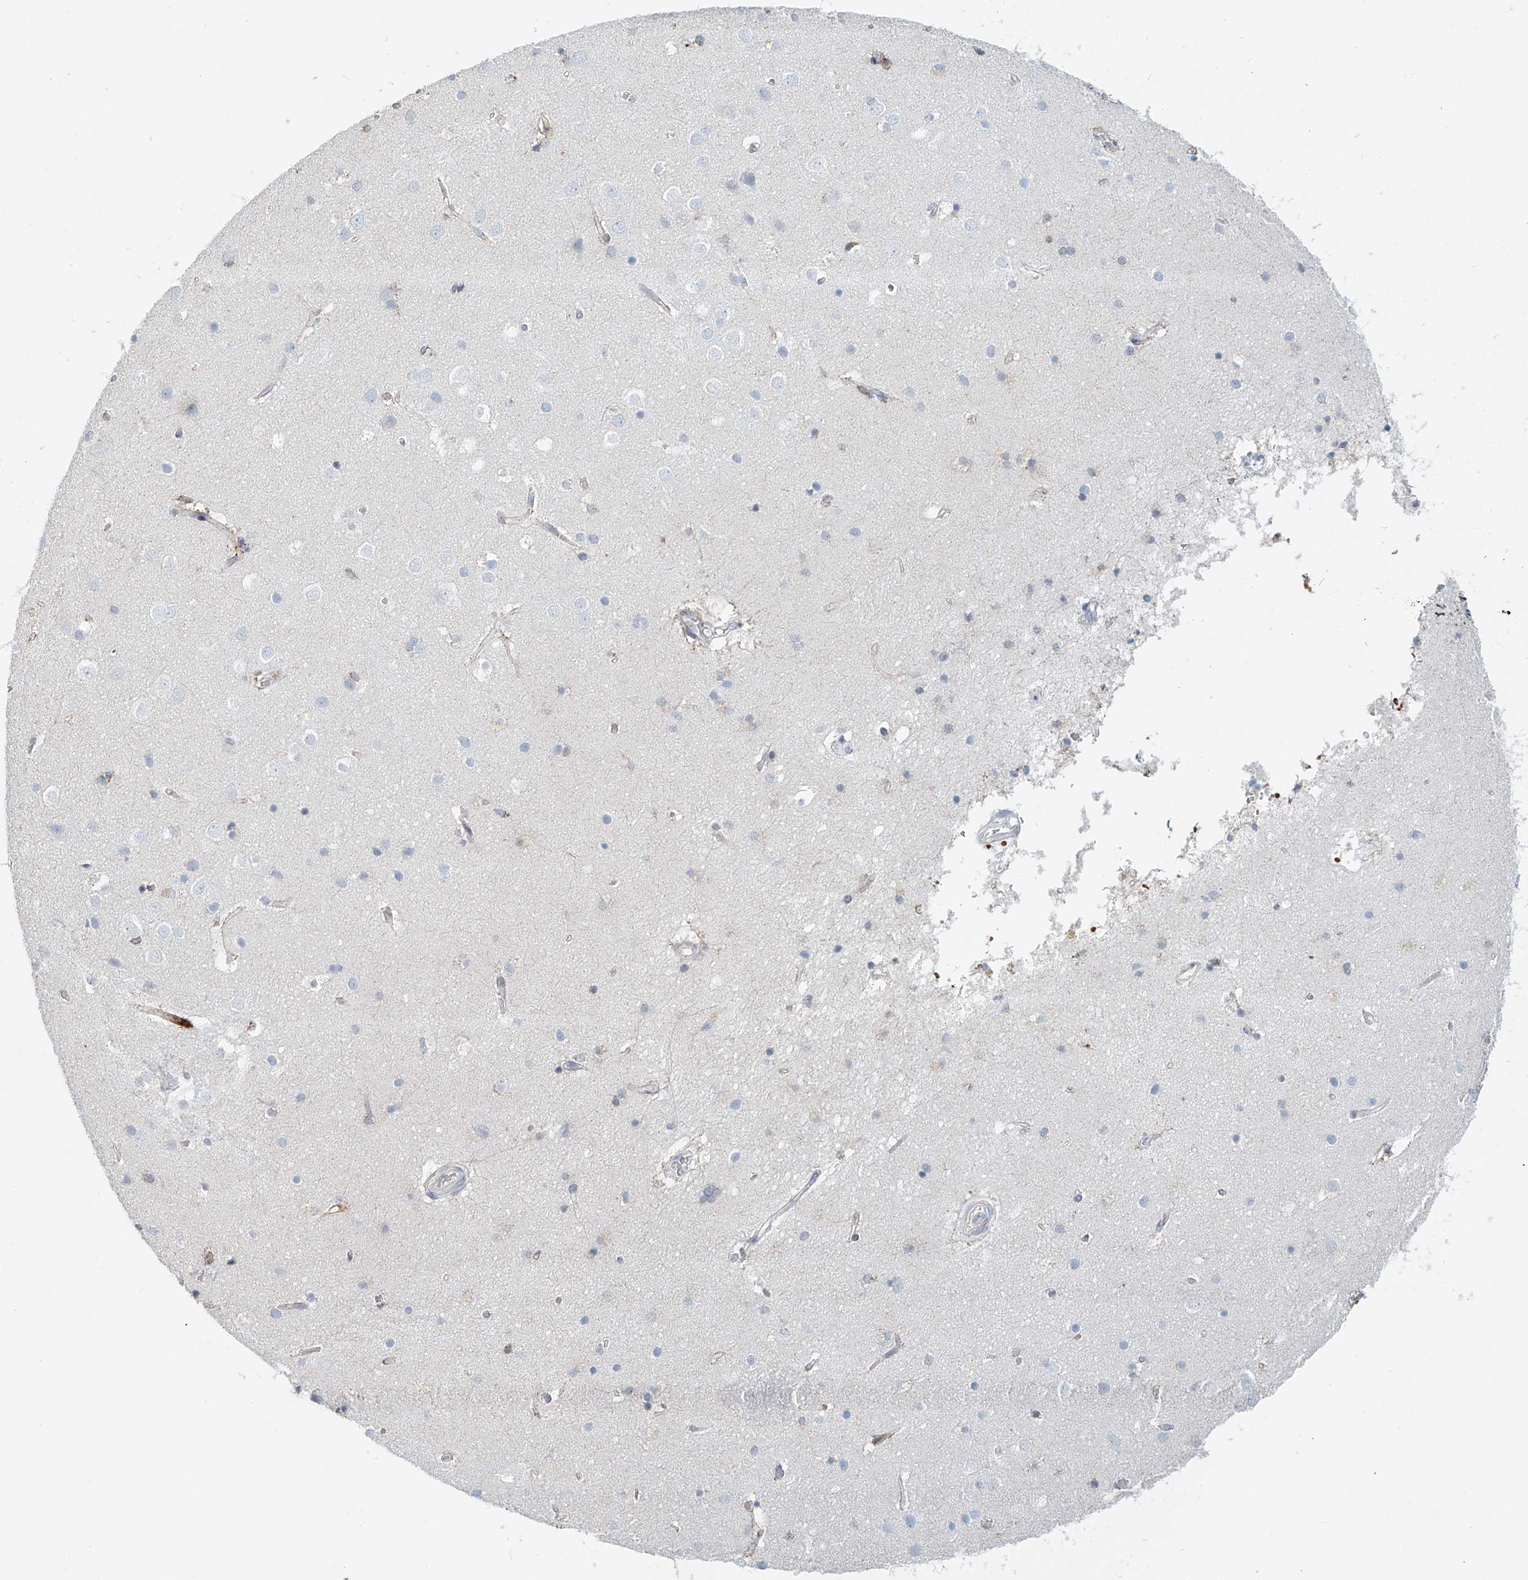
{"staining": {"intensity": "moderate", "quantity": "<25%", "location": "cytoplasmic/membranous"}, "tissue": "cerebral cortex", "cell_type": "Endothelial cells", "image_type": "normal", "snomed": [{"axis": "morphology", "description": "Normal tissue, NOS"}, {"axis": "topography", "description": "Cerebral cortex"}], "caption": "Approximately <25% of endothelial cells in unremarkable cerebral cortex exhibit moderate cytoplasmic/membranous protein expression as visualized by brown immunohistochemical staining.", "gene": "PTPRA", "patient": {"sex": "male", "age": 54}}